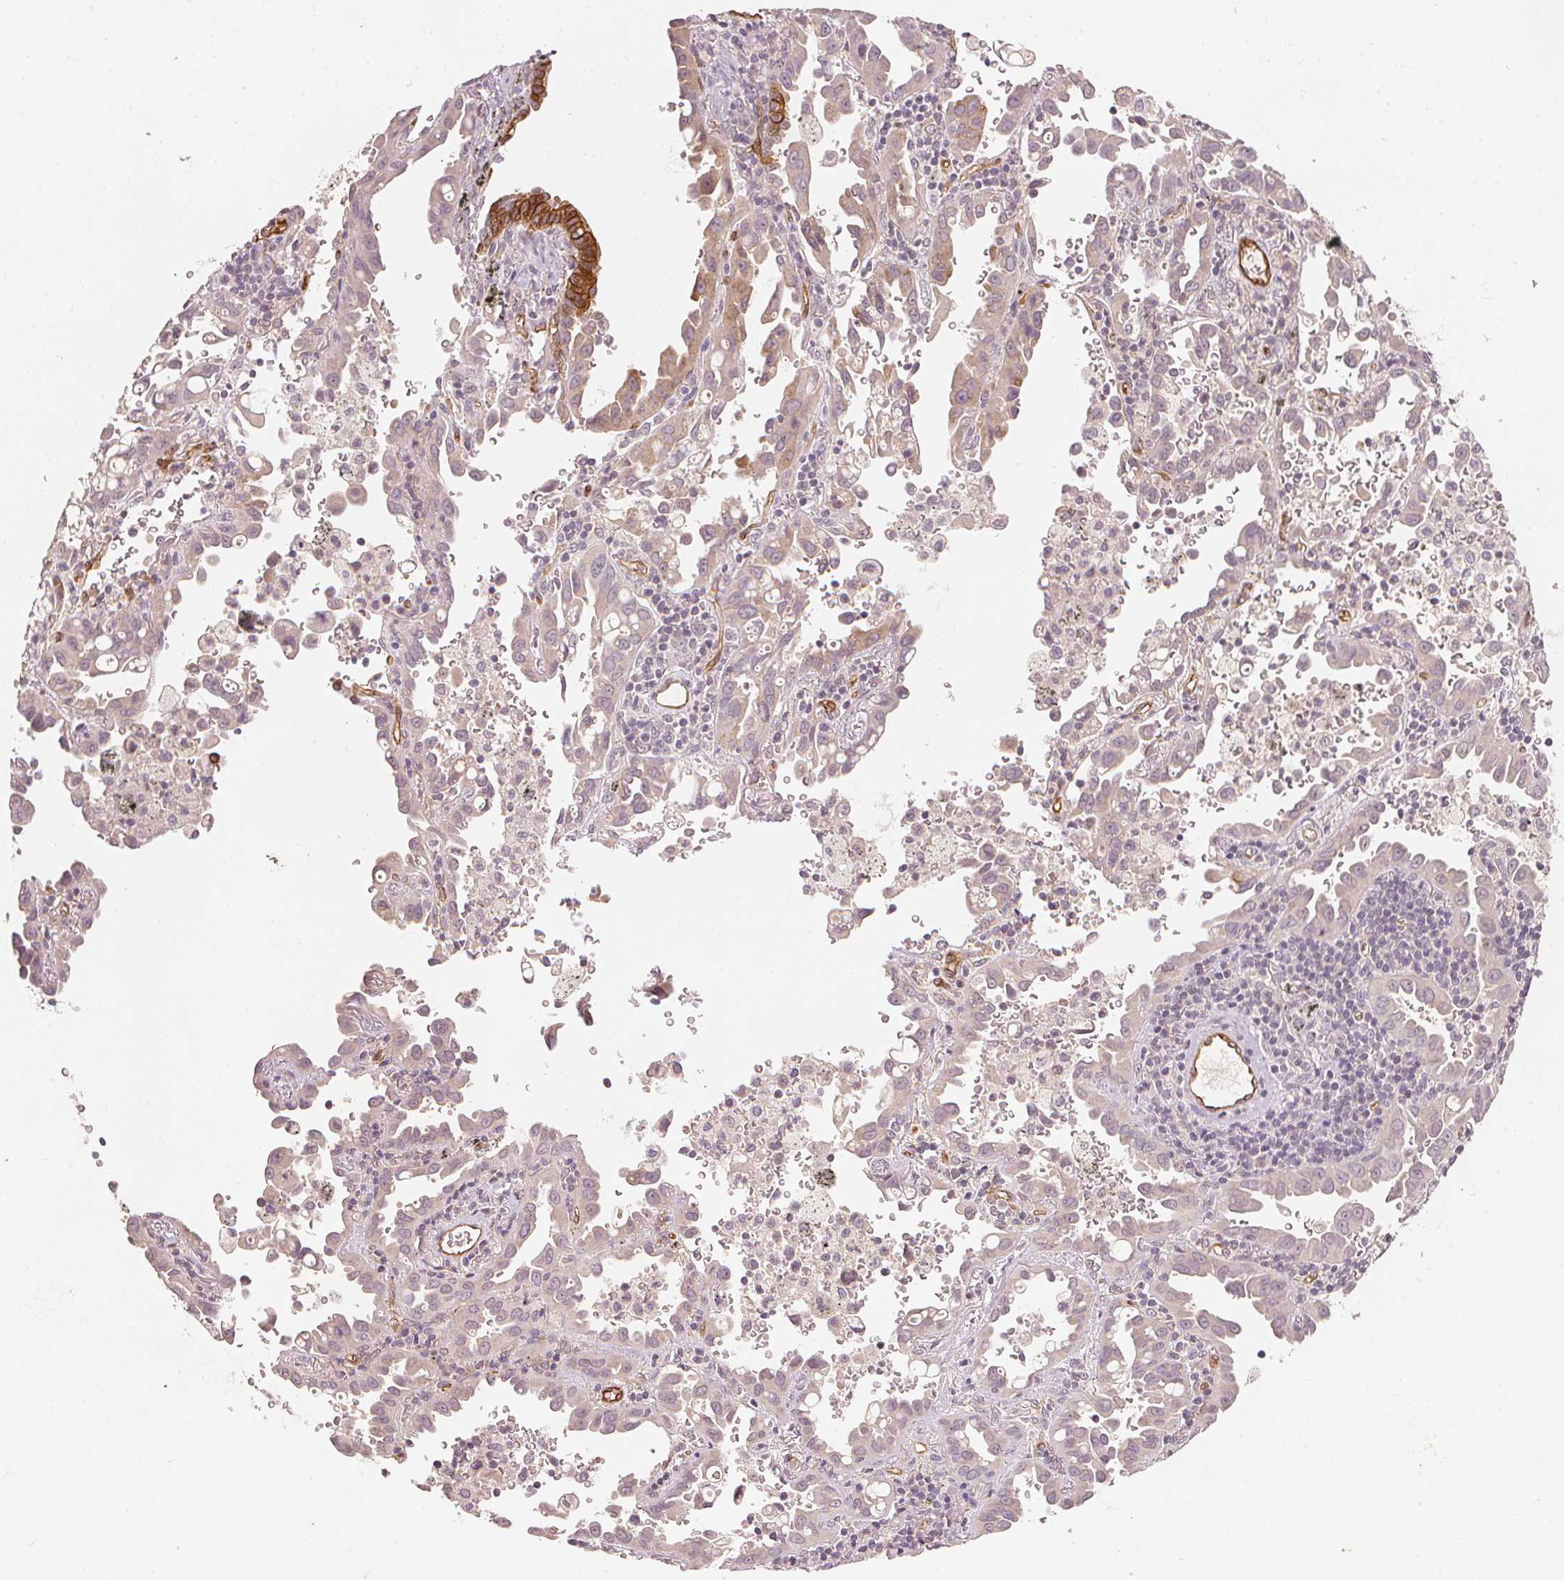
{"staining": {"intensity": "negative", "quantity": "none", "location": "none"}, "tissue": "lung cancer", "cell_type": "Tumor cells", "image_type": "cancer", "snomed": [{"axis": "morphology", "description": "Adenocarcinoma, NOS"}, {"axis": "topography", "description": "Lung"}], "caption": "DAB immunohistochemical staining of lung cancer (adenocarcinoma) shows no significant staining in tumor cells.", "gene": "CIB1", "patient": {"sex": "male", "age": 68}}